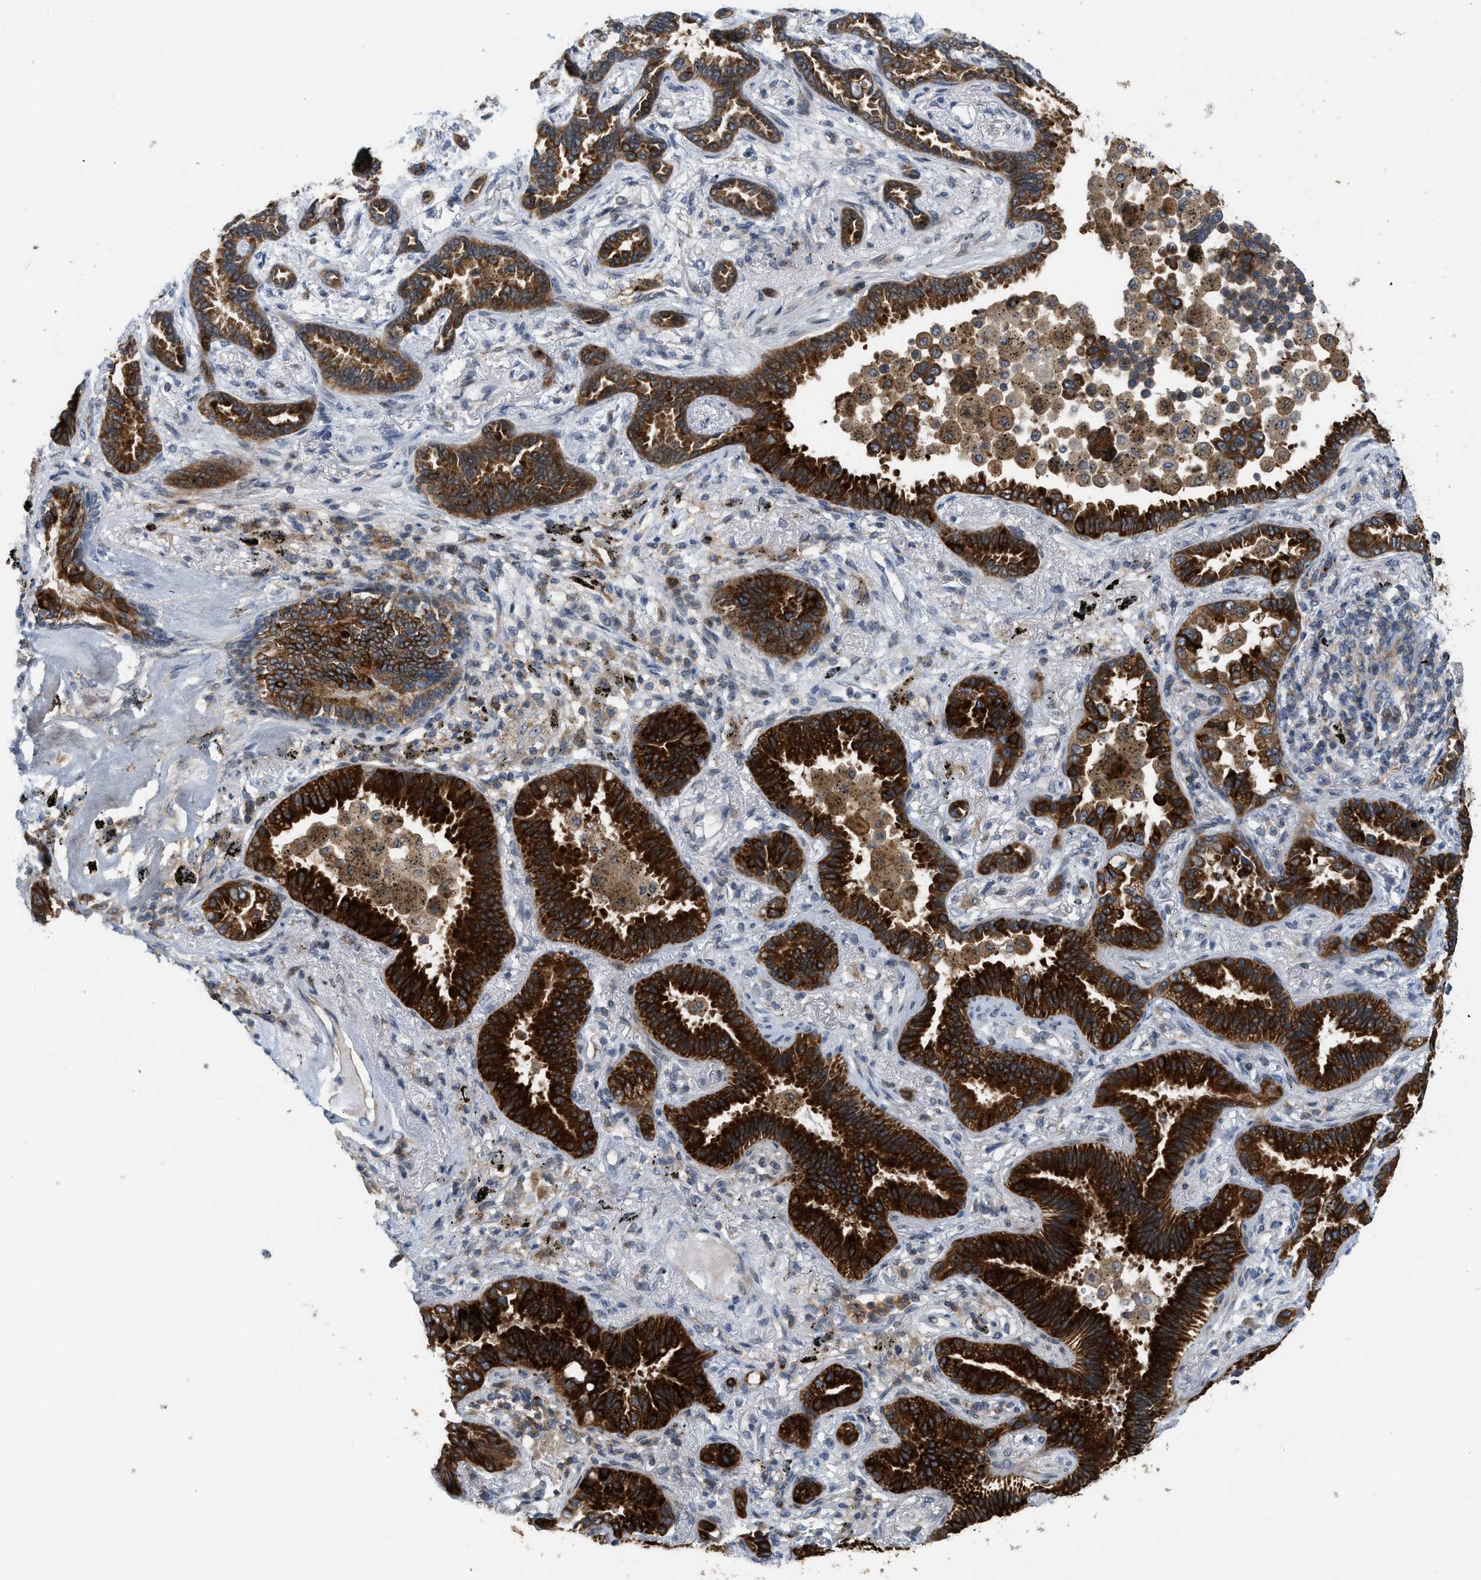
{"staining": {"intensity": "strong", "quantity": ">75%", "location": "cytoplasmic/membranous"}, "tissue": "lung cancer", "cell_type": "Tumor cells", "image_type": "cancer", "snomed": [{"axis": "morphology", "description": "Normal tissue, NOS"}, {"axis": "morphology", "description": "Adenocarcinoma, NOS"}, {"axis": "topography", "description": "Lung"}], "caption": "The photomicrograph shows immunohistochemical staining of lung cancer (adenocarcinoma). There is strong cytoplasmic/membranous expression is identified in about >75% of tumor cells. Immunohistochemistry (ihc) stains the protein of interest in brown and the nuclei are stained blue.", "gene": "DIPK1A", "patient": {"sex": "male", "age": 59}}